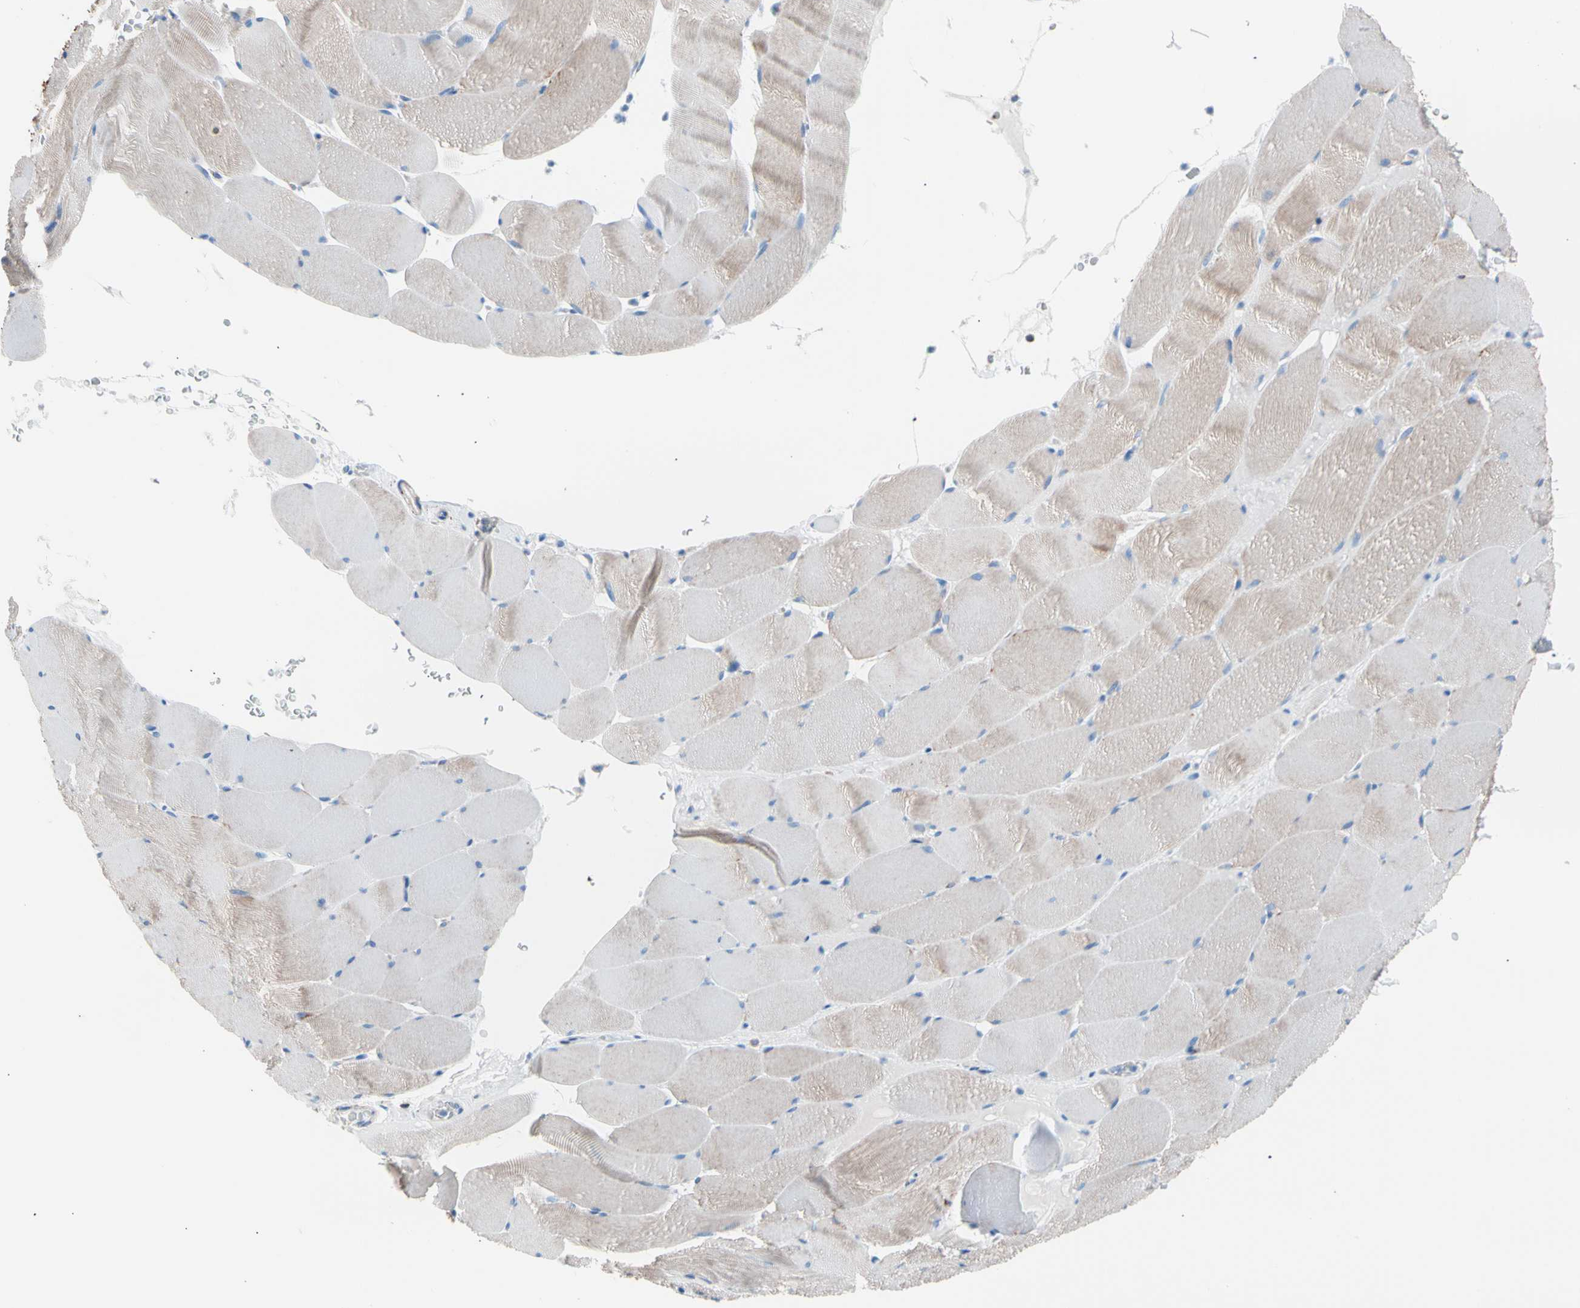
{"staining": {"intensity": "moderate", "quantity": "25%-75%", "location": "cytoplasmic/membranous"}, "tissue": "skeletal muscle", "cell_type": "Myocytes", "image_type": "normal", "snomed": [{"axis": "morphology", "description": "Normal tissue, NOS"}, {"axis": "topography", "description": "Skeletal muscle"}], "caption": "Moderate cytoplasmic/membranous expression is identified in approximately 25%-75% of myocytes in normal skeletal muscle.", "gene": "HK1", "patient": {"sex": "male", "age": 62}}